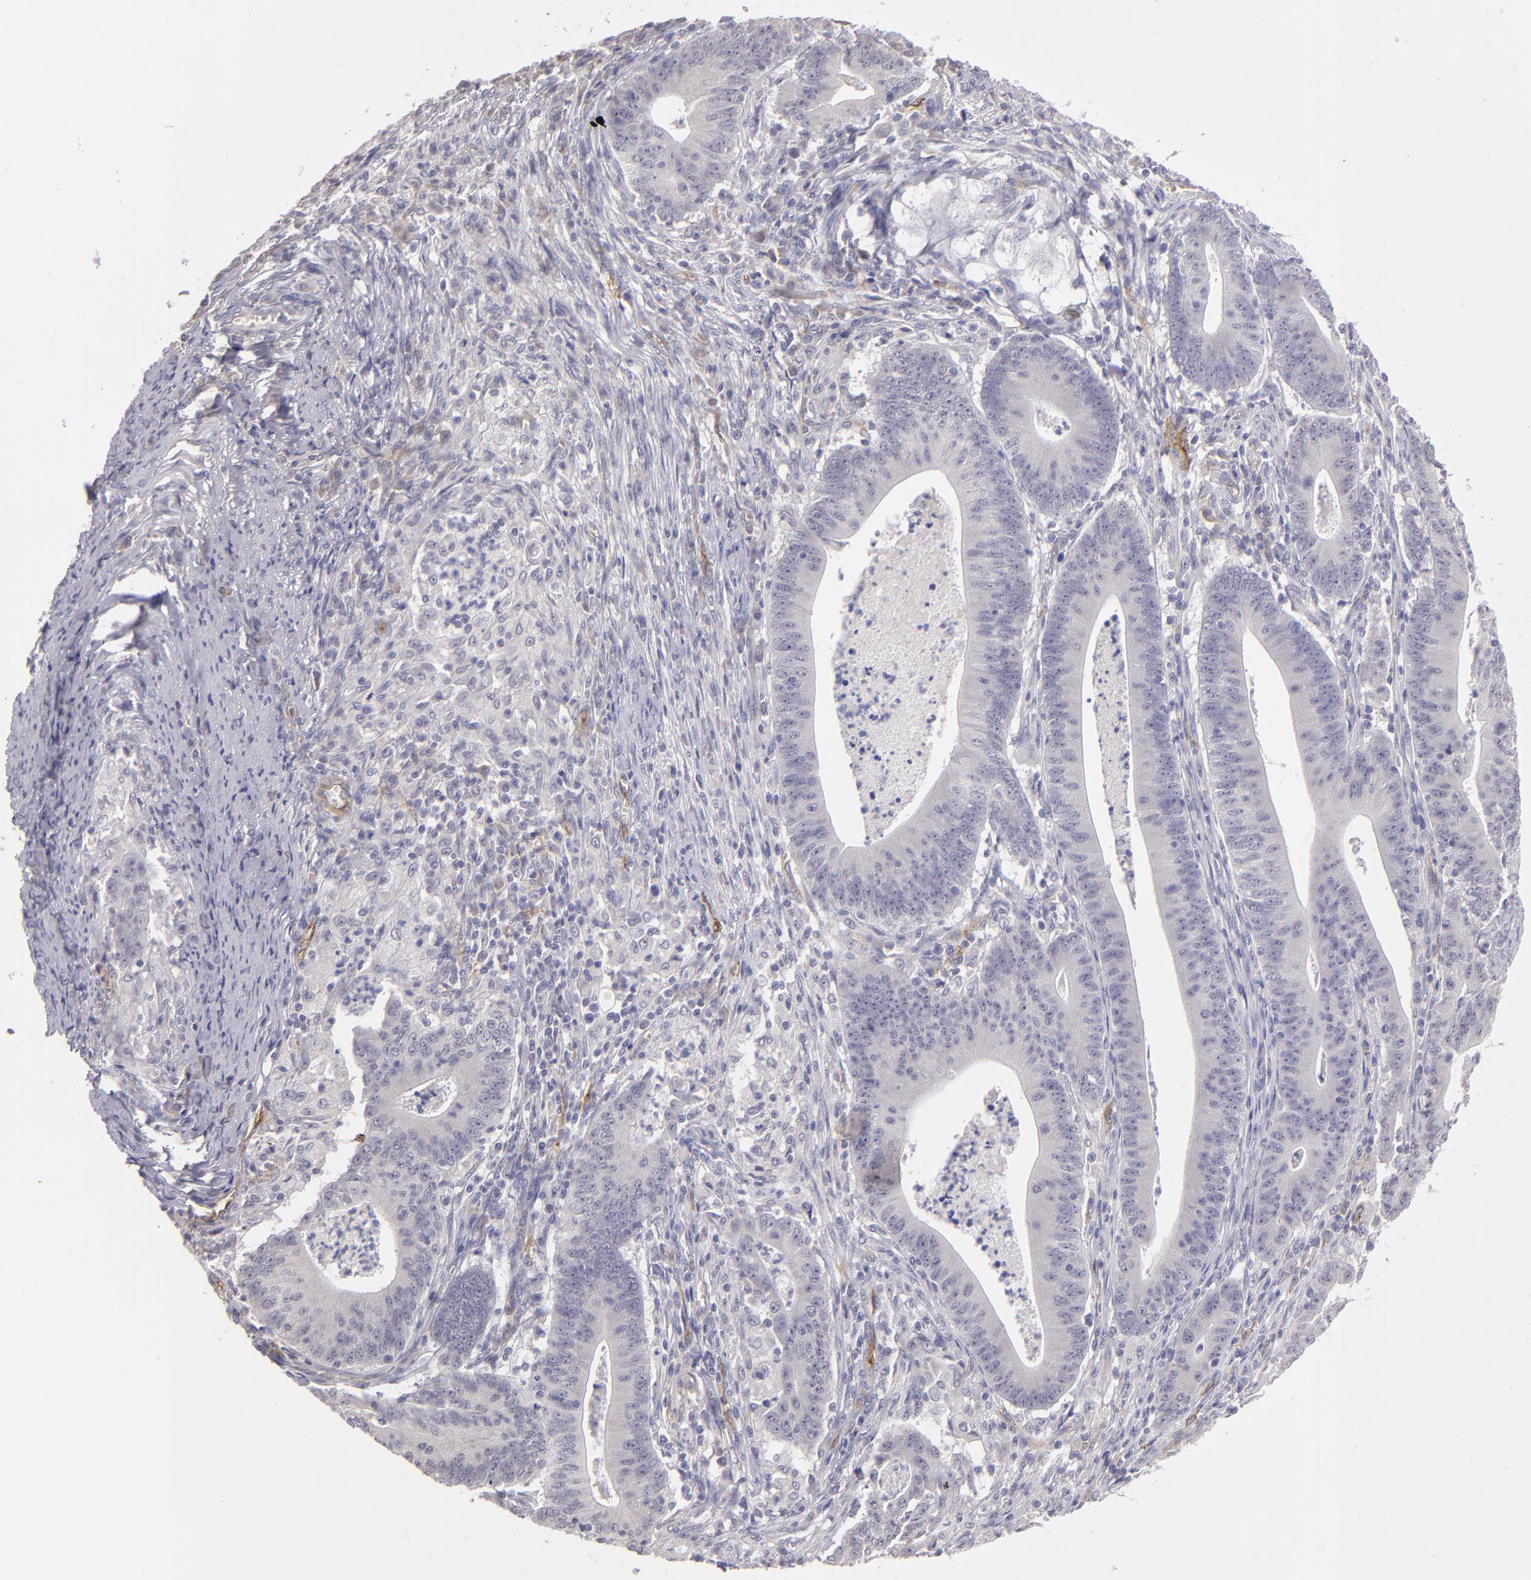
{"staining": {"intensity": "negative", "quantity": "none", "location": "none"}, "tissue": "stomach cancer", "cell_type": "Tumor cells", "image_type": "cancer", "snomed": [{"axis": "morphology", "description": "Adenocarcinoma, NOS"}, {"axis": "topography", "description": "Stomach, lower"}], "caption": "This is an IHC histopathology image of human stomach cancer (adenocarcinoma). There is no staining in tumor cells.", "gene": "THBD", "patient": {"sex": "female", "age": 86}}